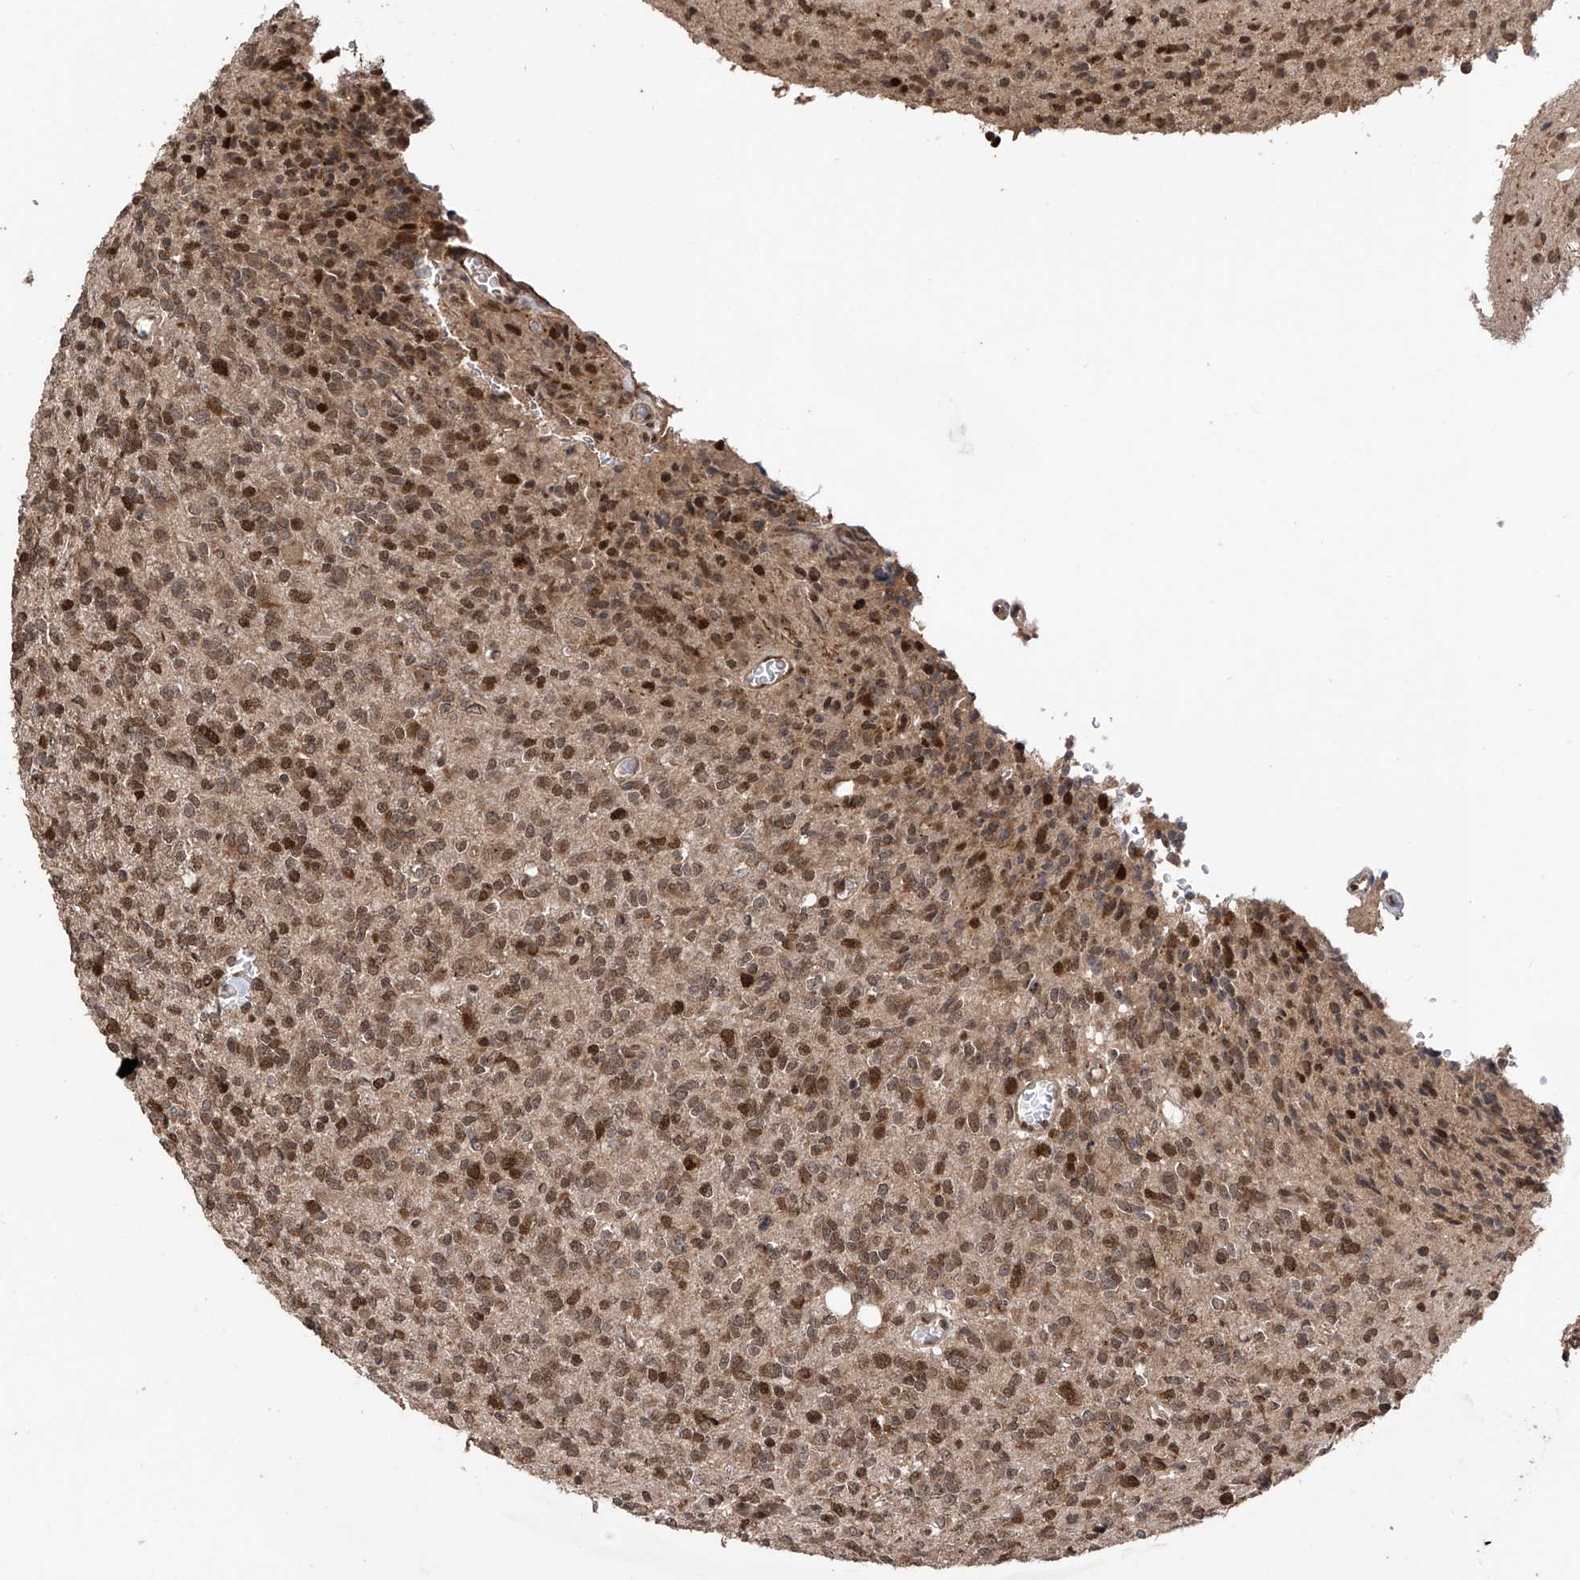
{"staining": {"intensity": "moderate", "quantity": ">75%", "location": "nuclear"}, "tissue": "glioma", "cell_type": "Tumor cells", "image_type": "cancer", "snomed": [{"axis": "morphology", "description": "Glioma, malignant, High grade"}, {"axis": "topography", "description": "Brain"}], "caption": "Immunohistochemistry (IHC) (DAB) staining of human glioma demonstrates moderate nuclear protein positivity in about >75% of tumor cells.", "gene": "DNAJC9", "patient": {"sex": "male", "age": 34}}